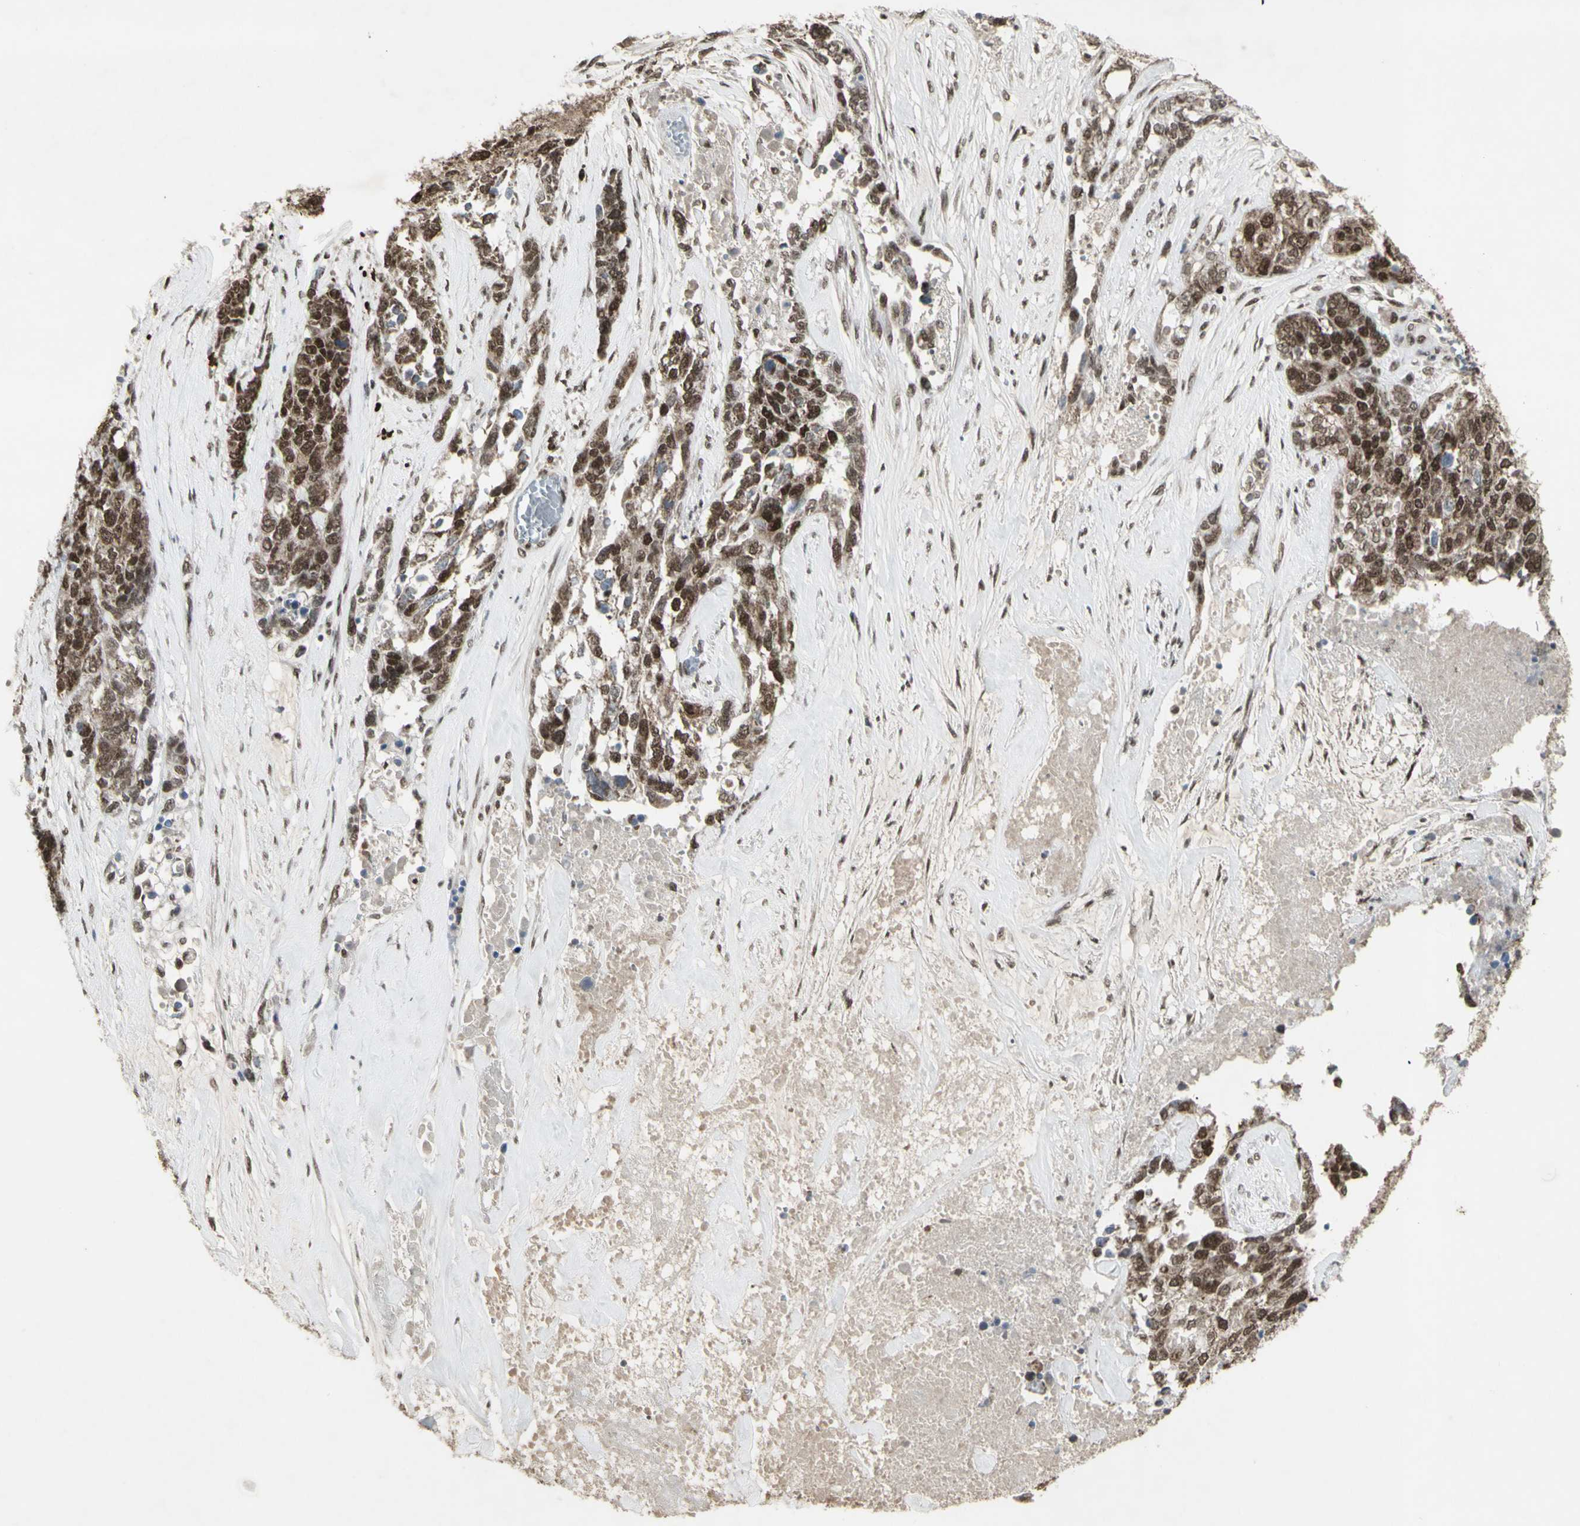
{"staining": {"intensity": "strong", "quantity": ">75%", "location": "cytoplasmic/membranous,nuclear"}, "tissue": "ovarian cancer", "cell_type": "Tumor cells", "image_type": "cancer", "snomed": [{"axis": "morphology", "description": "Cystadenocarcinoma, serous, NOS"}, {"axis": "topography", "description": "Ovary"}], "caption": "A high amount of strong cytoplasmic/membranous and nuclear positivity is appreciated in about >75% of tumor cells in ovarian cancer tissue.", "gene": "CCNT1", "patient": {"sex": "female", "age": 44}}